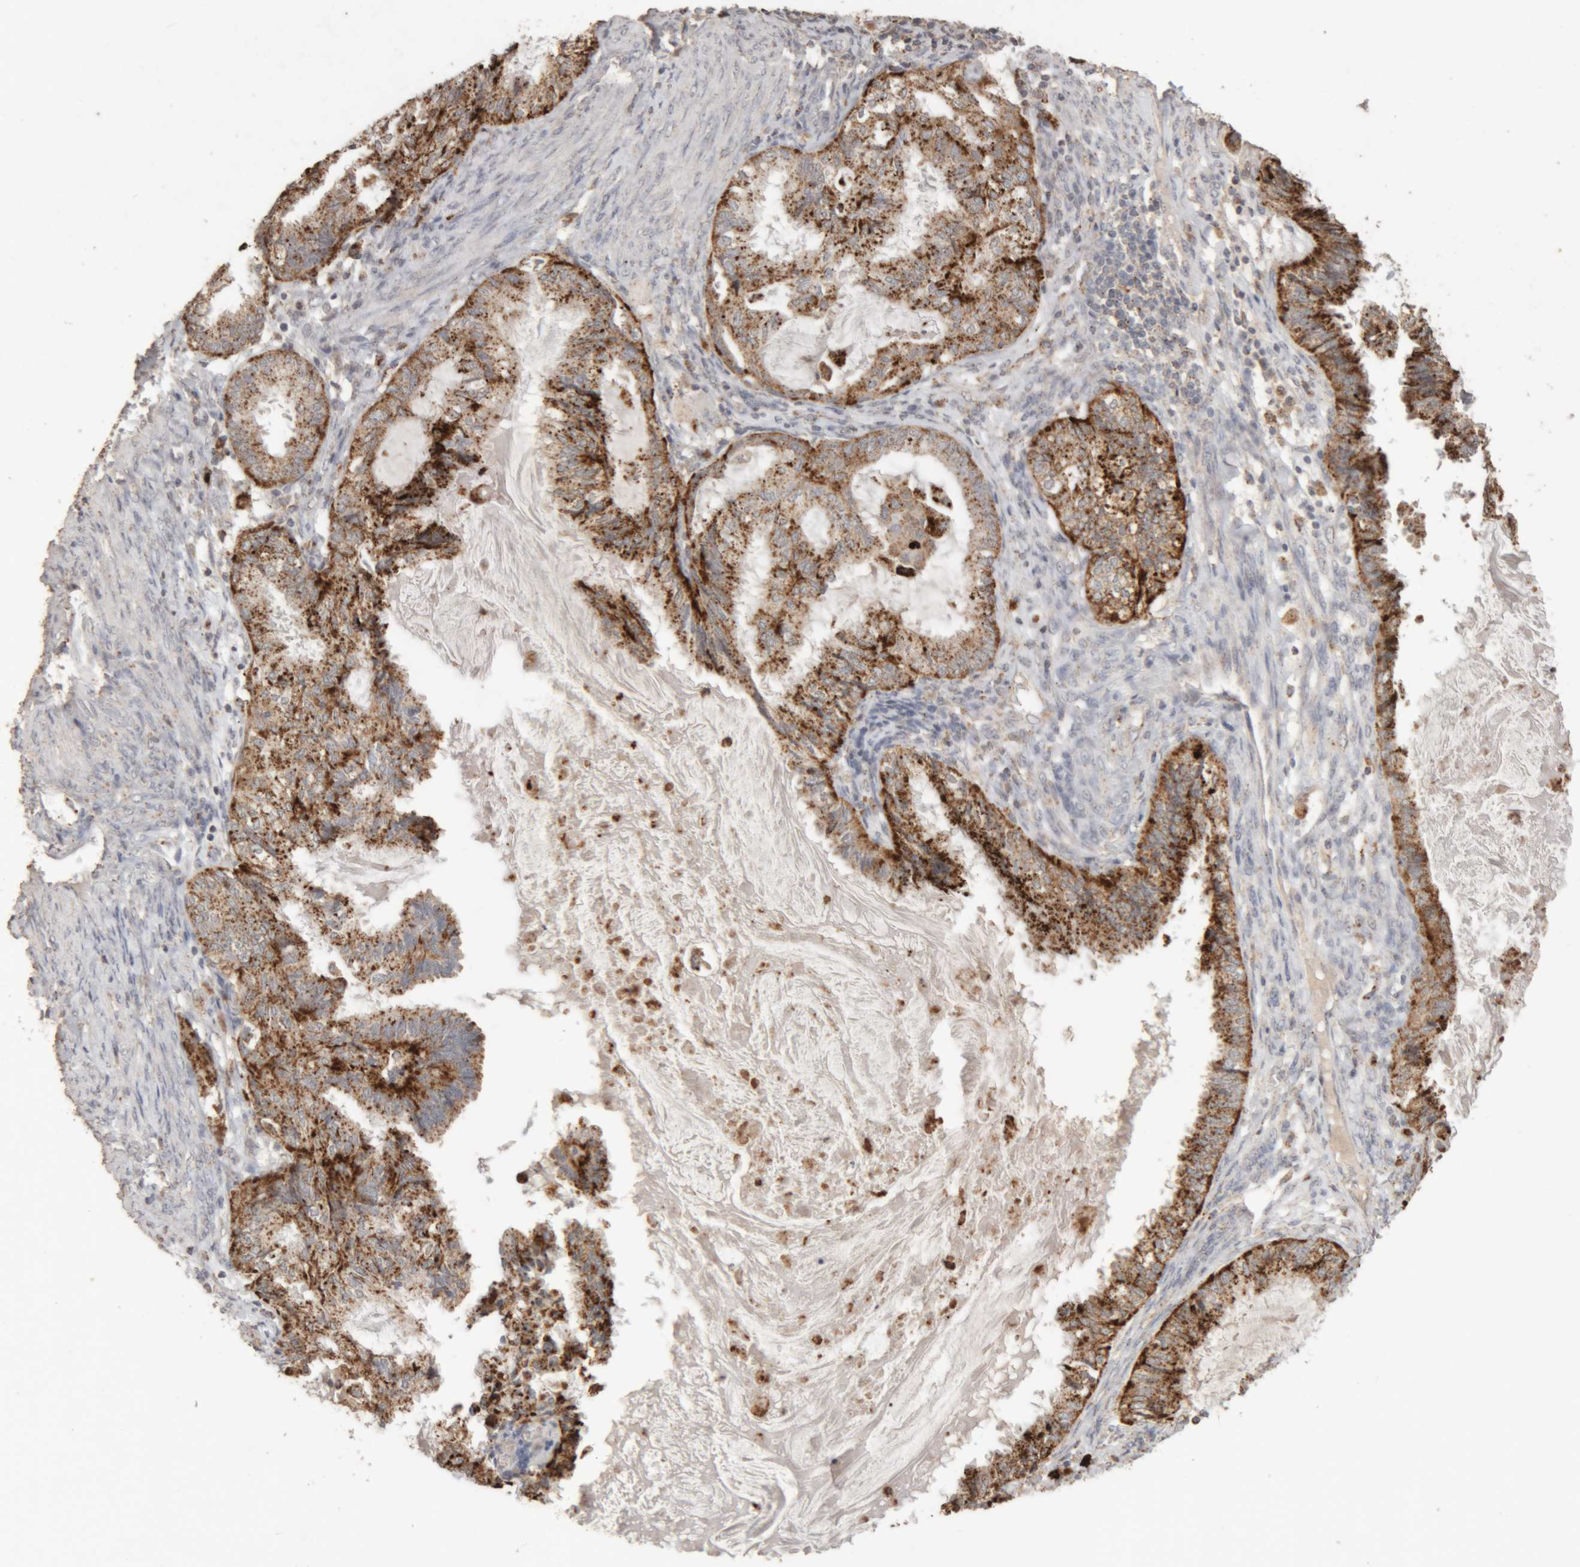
{"staining": {"intensity": "strong", "quantity": ">75%", "location": "cytoplasmic/membranous"}, "tissue": "cervical cancer", "cell_type": "Tumor cells", "image_type": "cancer", "snomed": [{"axis": "morphology", "description": "Normal tissue, NOS"}, {"axis": "morphology", "description": "Adenocarcinoma, NOS"}, {"axis": "topography", "description": "Cervix"}, {"axis": "topography", "description": "Endometrium"}], "caption": "A brown stain shows strong cytoplasmic/membranous positivity of a protein in cervical cancer (adenocarcinoma) tumor cells.", "gene": "ARSA", "patient": {"sex": "female", "age": 86}}